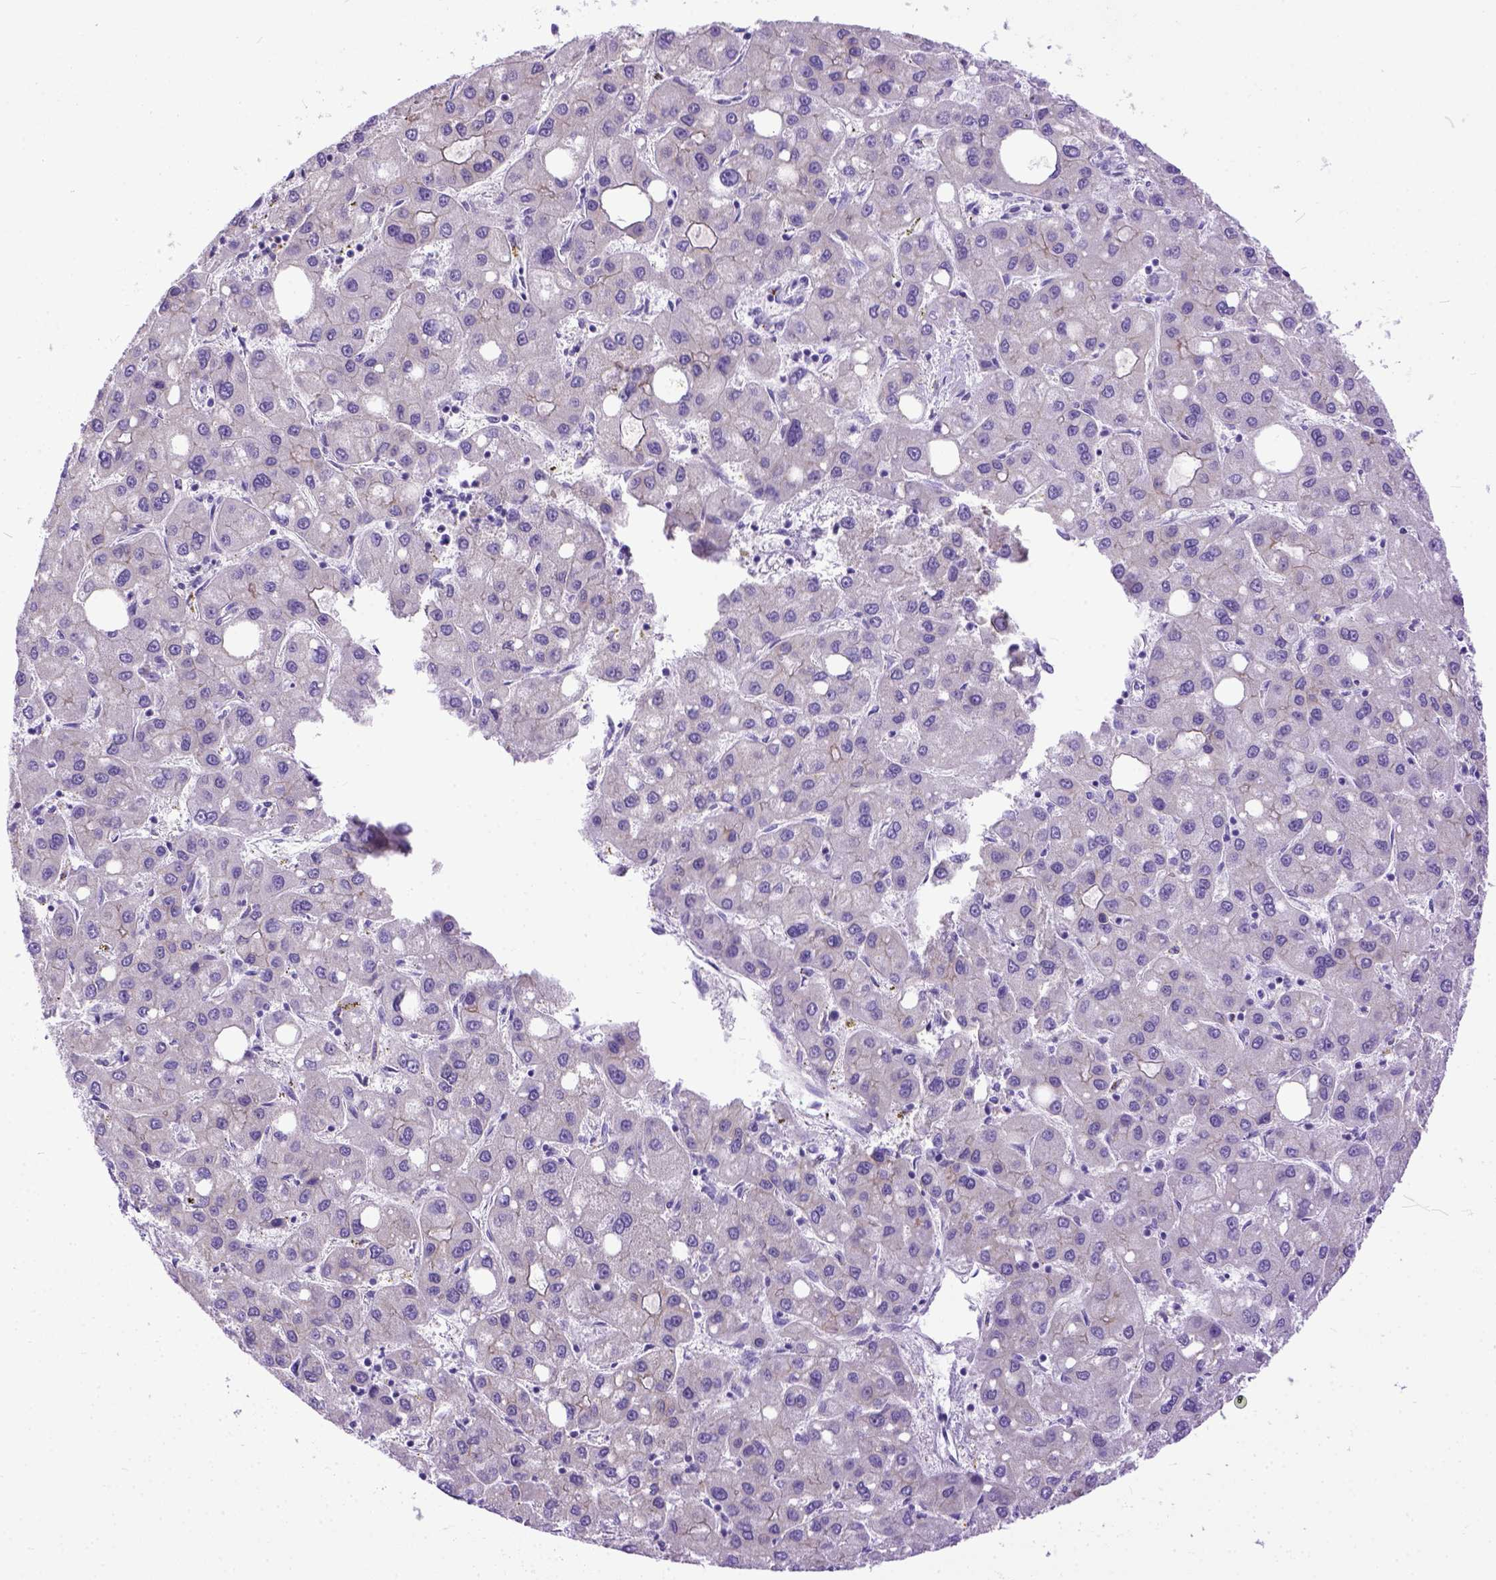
{"staining": {"intensity": "negative", "quantity": "none", "location": "none"}, "tissue": "liver cancer", "cell_type": "Tumor cells", "image_type": "cancer", "snomed": [{"axis": "morphology", "description": "Carcinoma, Hepatocellular, NOS"}, {"axis": "topography", "description": "Liver"}], "caption": "DAB (3,3'-diaminobenzidine) immunohistochemical staining of human liver cancer (hepatocellular carcinoma) demonstrates no significant staining in tumor cells.", "gene": "PPL", "patient": {"sex": "male", "age": 73}}